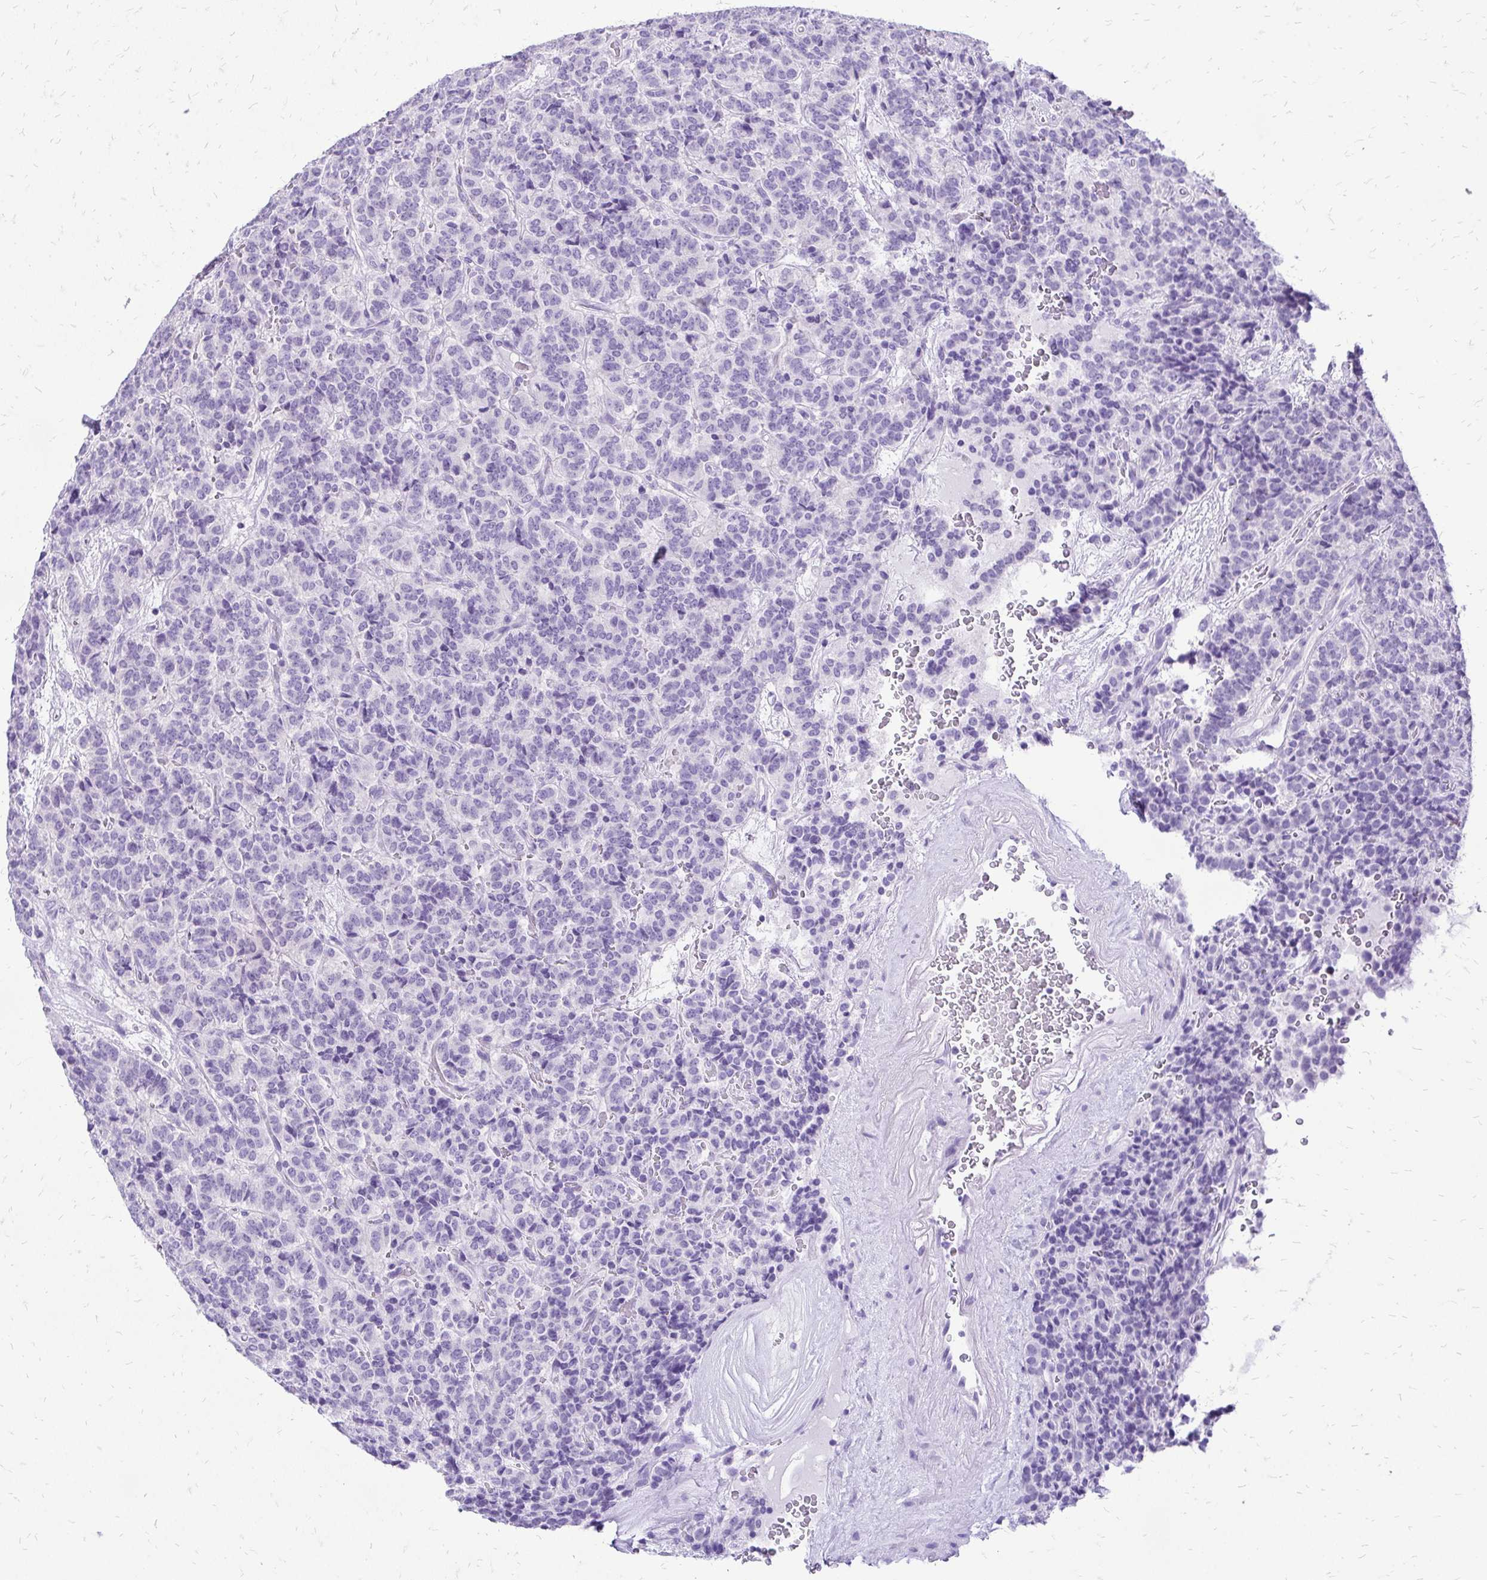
{"staining": {"intensity": "negative", "quantity": "none", "location": "none"}, "tissue": "carcinoid", "cell_type": "Tumor cells", "image_type": "cancer", "snomed": [{"axis": "morphology", "description": "Carcinoid, malignant, NOS"}, {"axis": "topography", "description": "Pancreas"}], "caption": "Tumor cells are negative for protein expression in human malignant carcinoid.", "gene": "SLC32A1", "patient": {"sex": "male", "age": 36}}